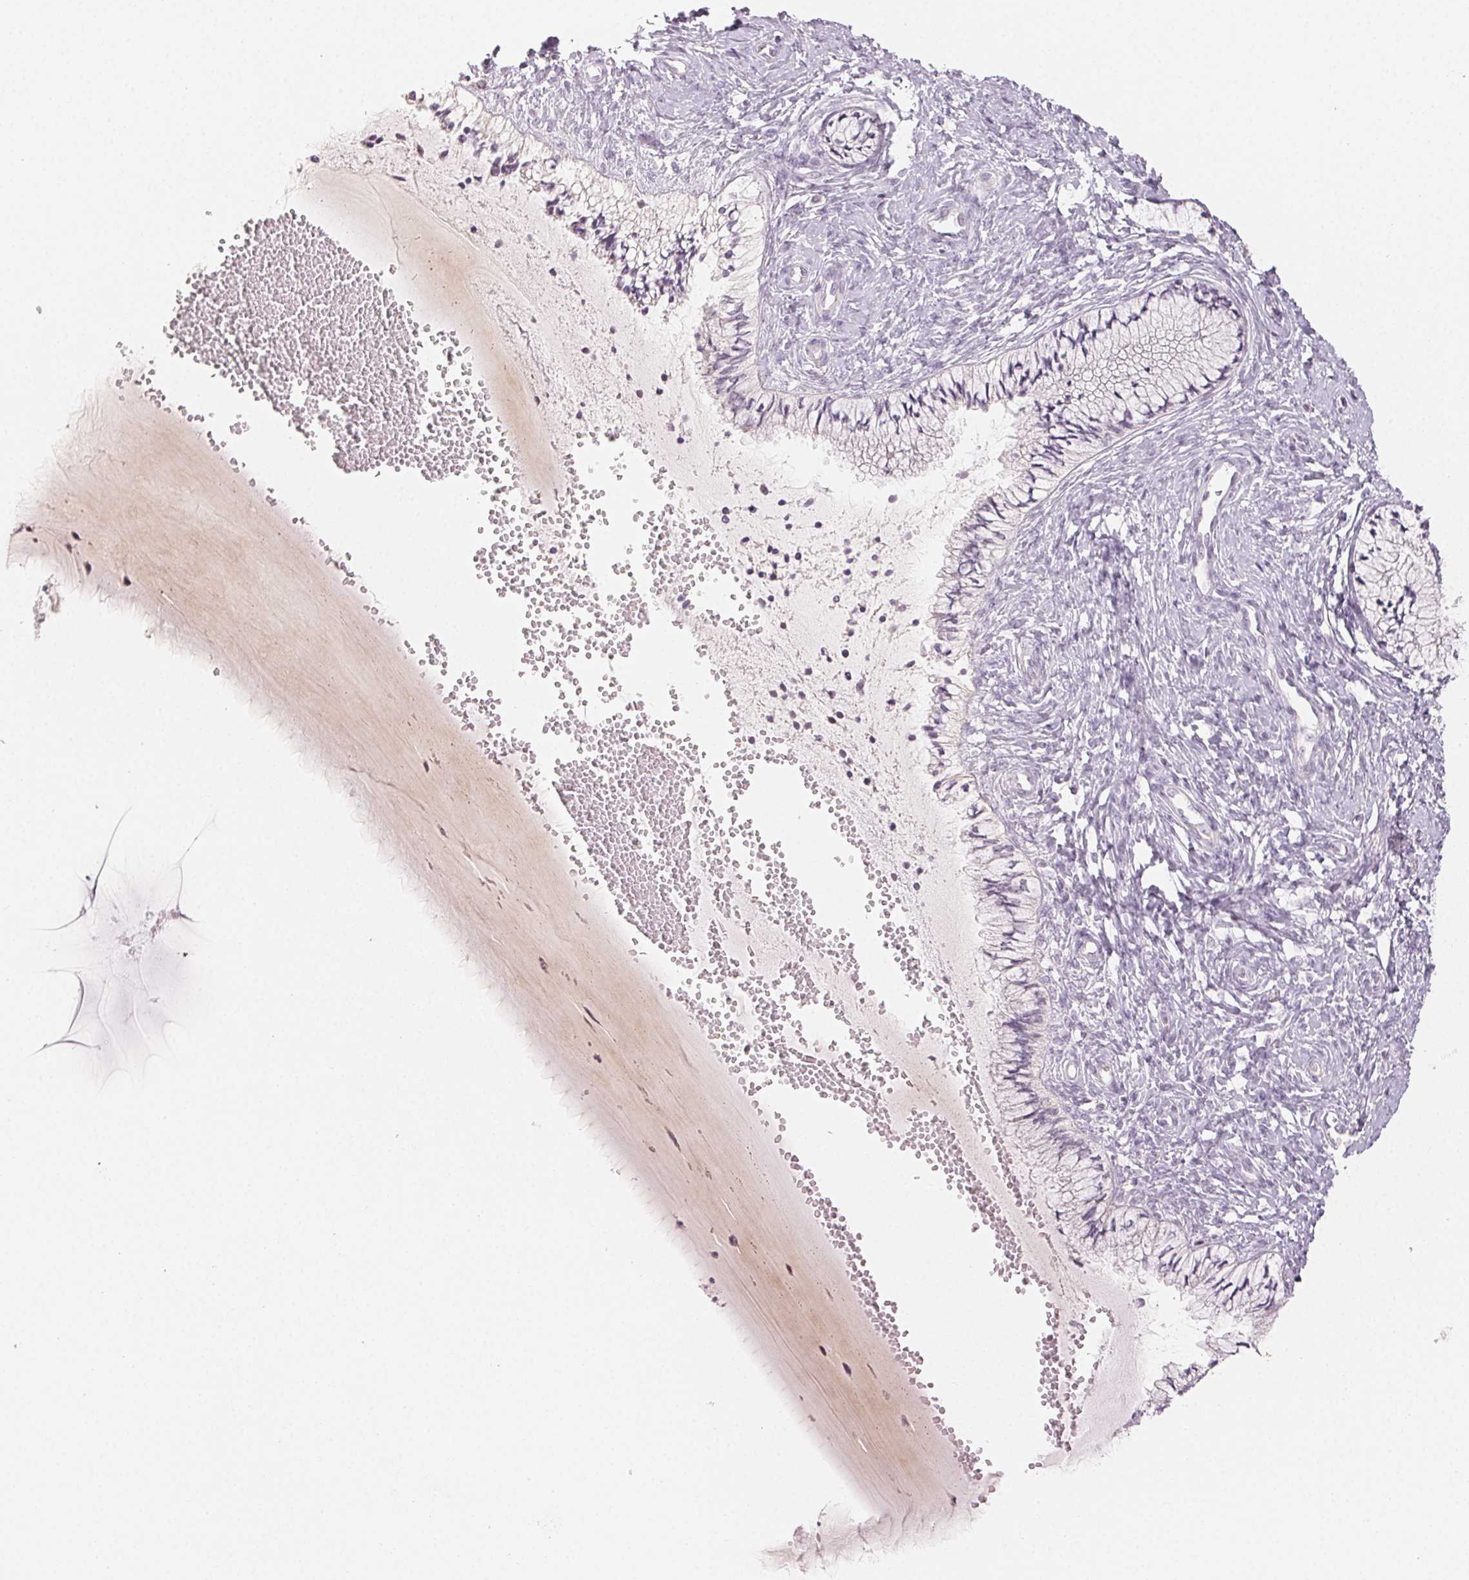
{"staining": {"intensity": "negative", "quantity": "none", "location": "none"}, "tissue": "cervix", "cell_type": "Glandular cells", "image_type": "normal", "snomed": [{"axis": "morphology", "description": "Normal tissue, NOS"}, {"axis": "topography", "description": "Cervix"}], "caption": "IHC of normal cervix reveals no positivity in glandular cells.", "gene": "LVRN", "patient": {"sex": "female", "age": 37}}